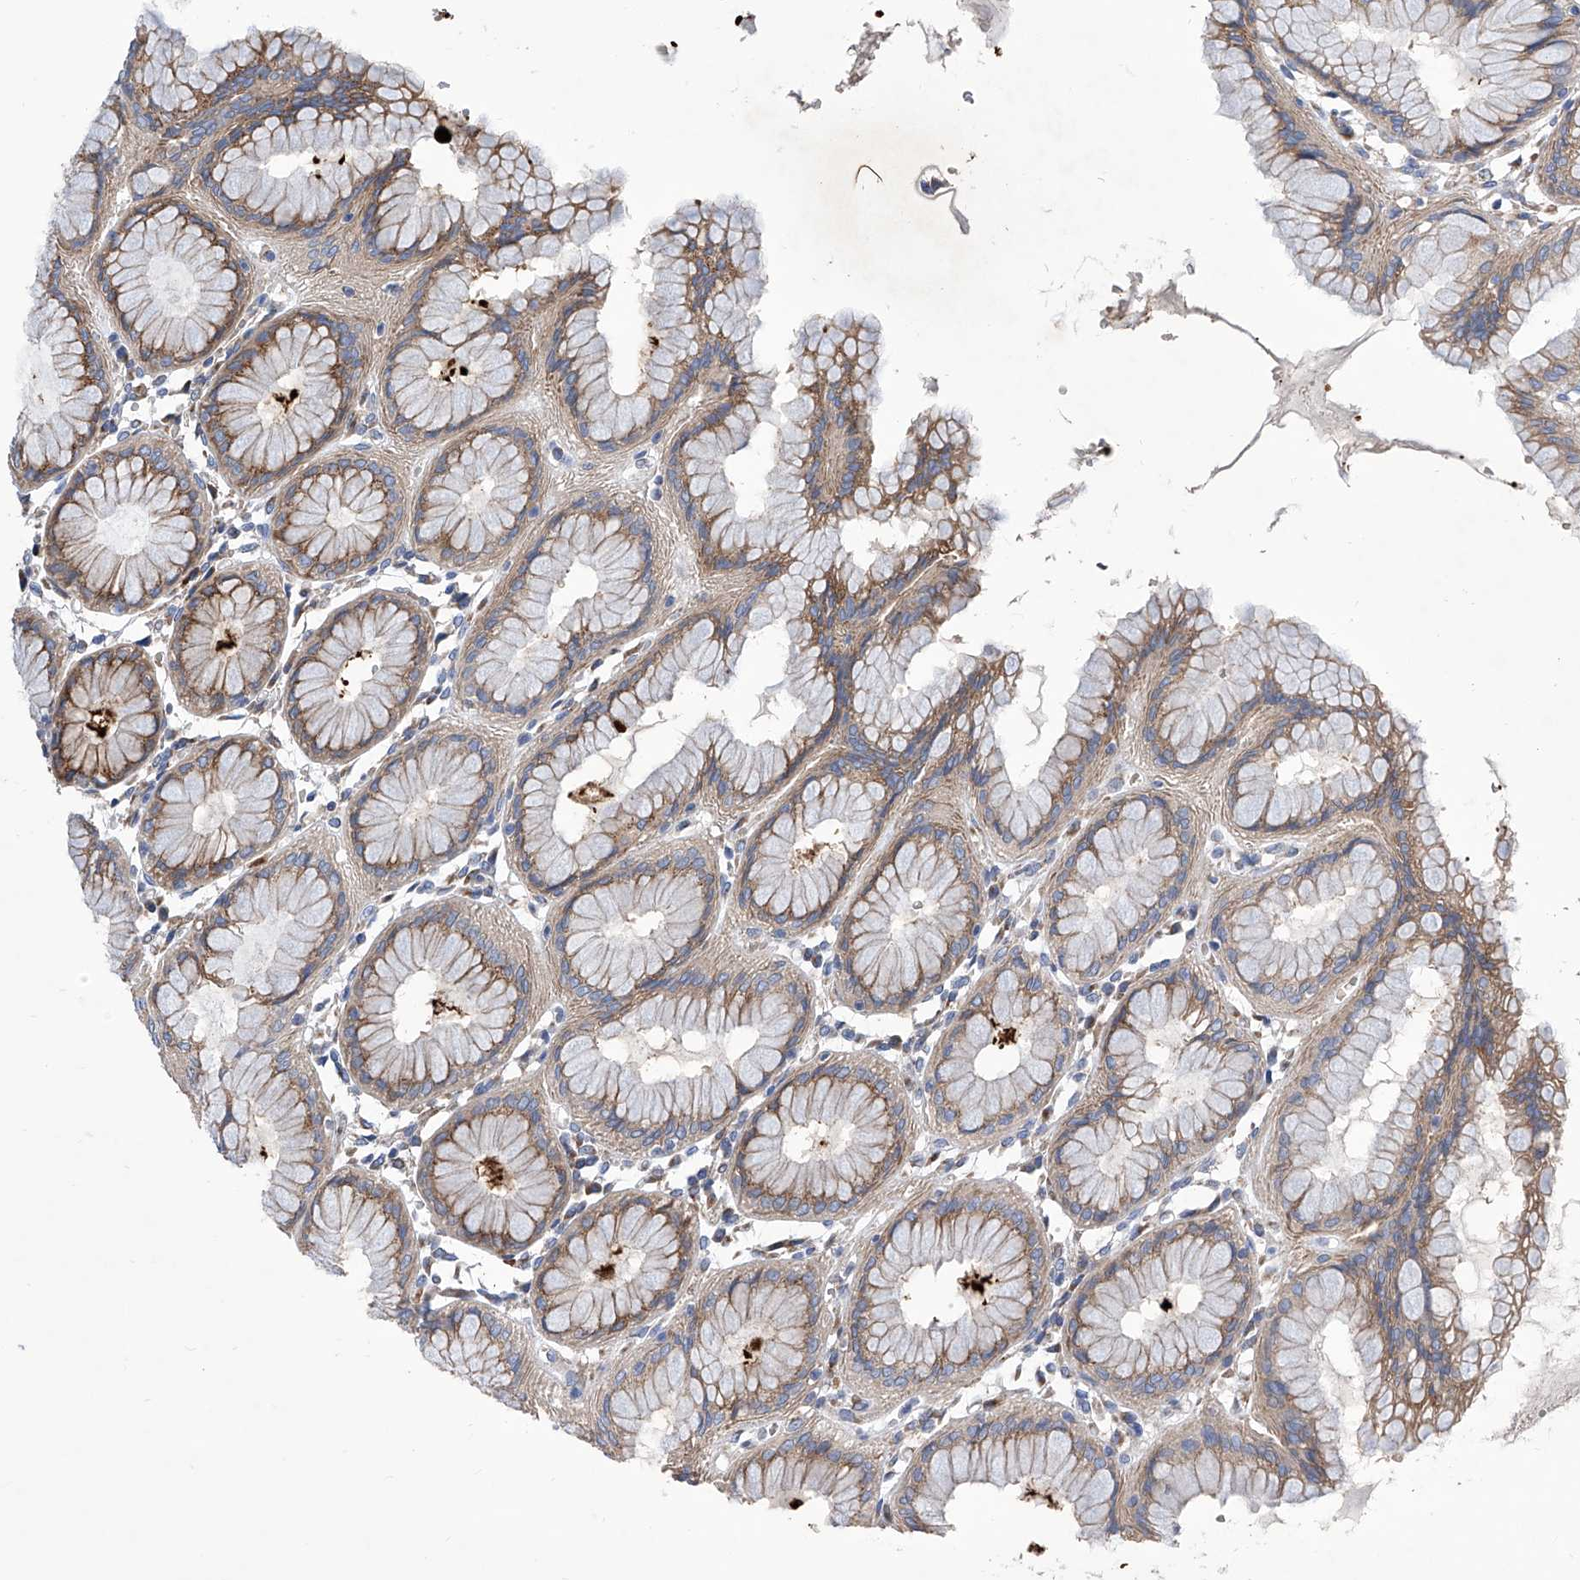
{"staining": {"intensity": "moderate", "quantity": ">75%", "location": "cytoplasmic/membranous"}, "tissue": "stomach", "cell_type": "Glandular cells", "image_type": "normal", "snomed": [{"axis": "morphology", "description": "Normal tissue, NOS"}, {"axis": "topography", "description": "Stomach, lower"}], "caption": "Stomach stained for a protein displays moderate cytoplasmic/membranous positivity in glandular cells. The staining was performed using DAB (3,3'-diaminobenzidine) to visualize the protein expression in brown, while the nuclei were stained in blue with hematoxylin (Magnification: 20x).", "gene": "TJAP1", "patient": {"sex": "female", "age": 56}}